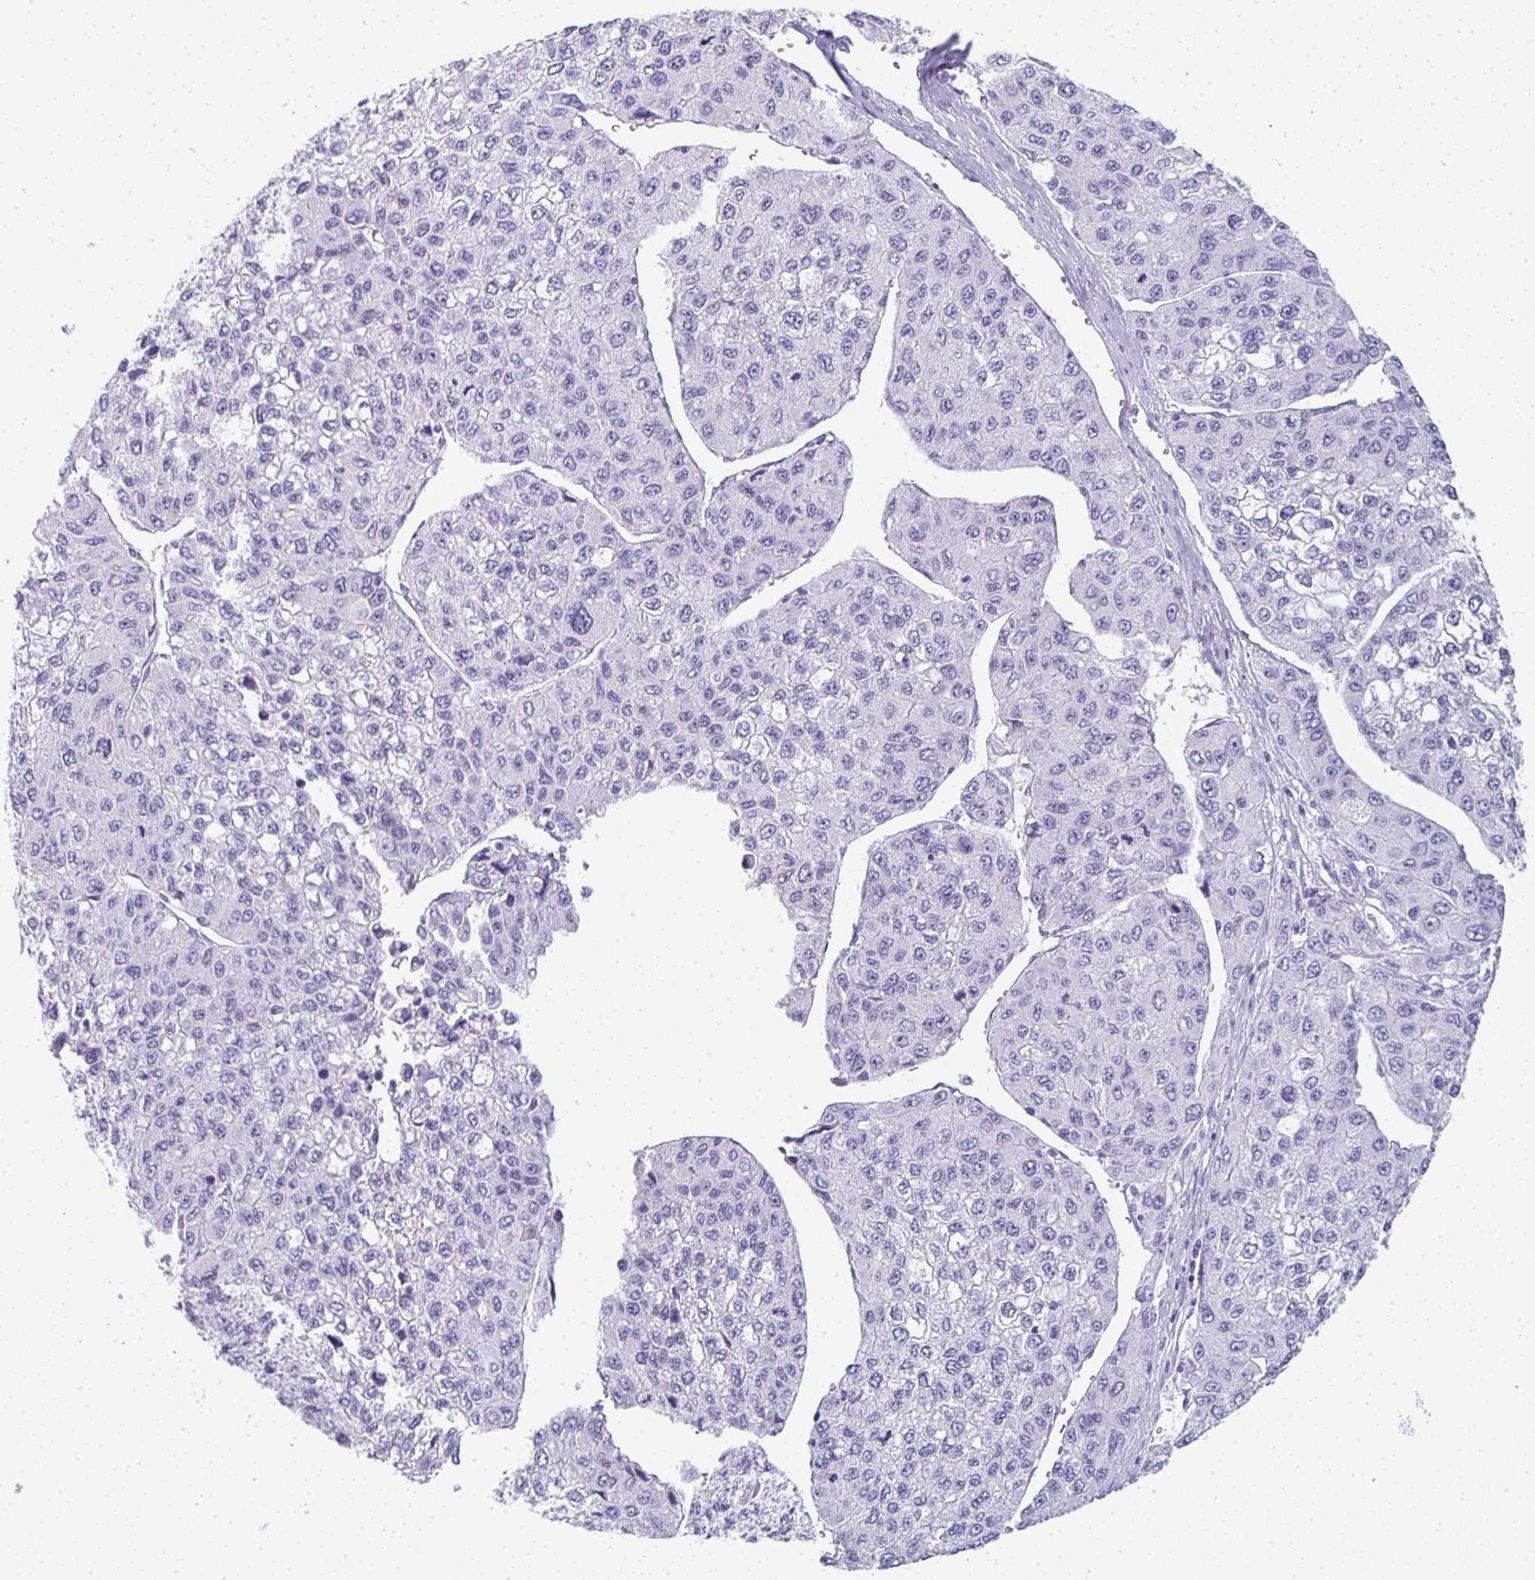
{"staining": {"intensity": "negative", "quantity": "none", "location": "none"}, "tissue": "liver cancer", "cell_type": "Tumor cells", "image_type": "cancer", "snomed": [{"axis": "morphology", "description": "Carcinoma, Hepatocellular, NOS"}, {"axis": "topography", "description": "Liver"}], "caption": "Tumor cells show no significant staining in liver cancer.", "gene": "TPSD1", "patient": {"sex": "female", "age": 66}}